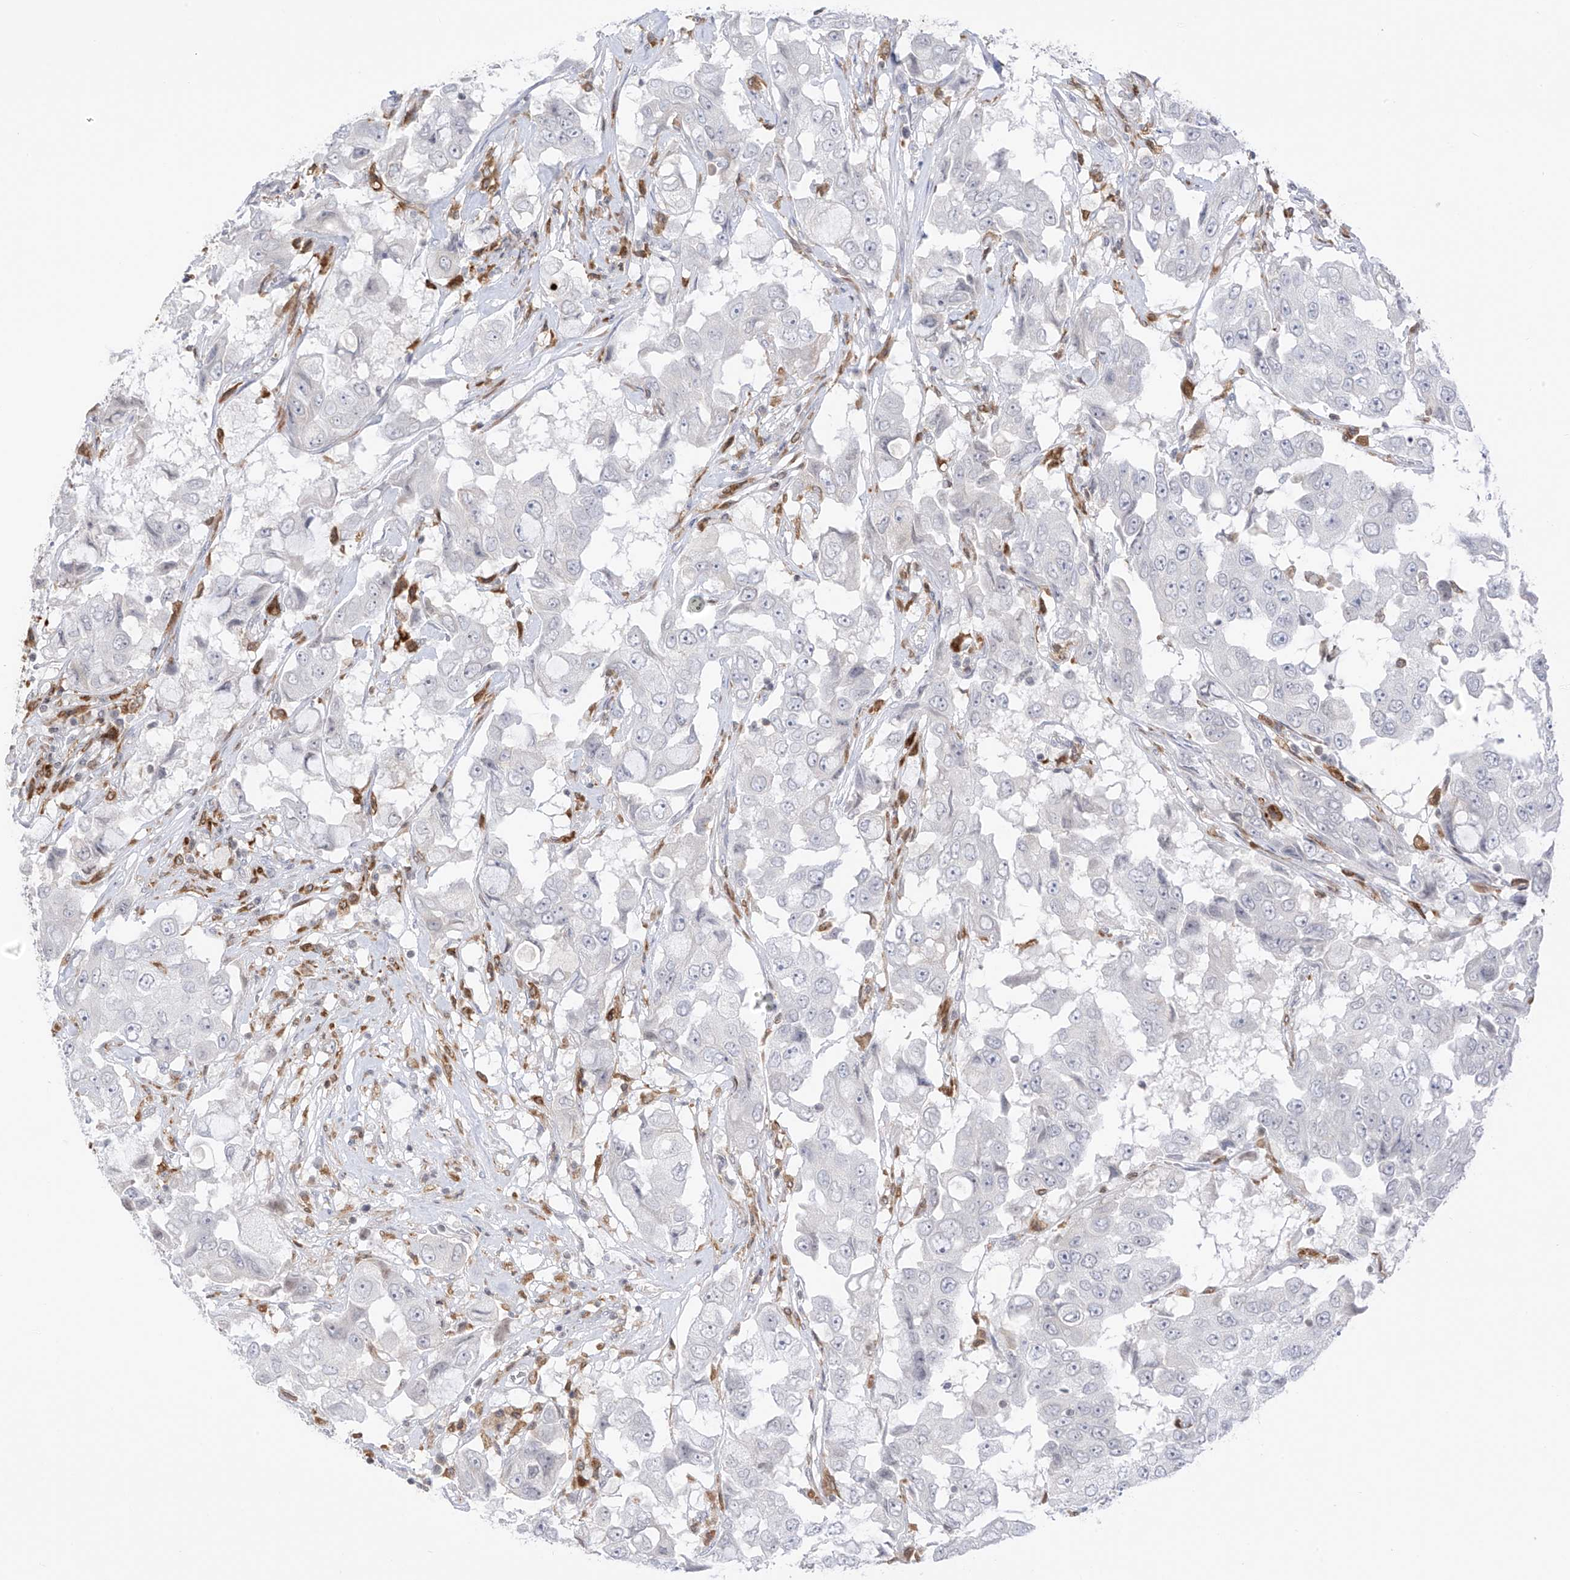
{"staining": {"intensity": "negative", "quantity": "none", "location": "none"}, "tissue": "breast cancer", "cell_type": "Tumor cells", "image_type": "cancer", "snomed": [{"axis": "morphology", "description": "Duct carcinoma"}, {"axis": "topography", "description": "Breast"}], "caption": "The histopathology image demonstrates no staining of tumor cells in breast cancer.", "gene": "TBXAS1", "patient": {"sex": "female", "age": 27}}